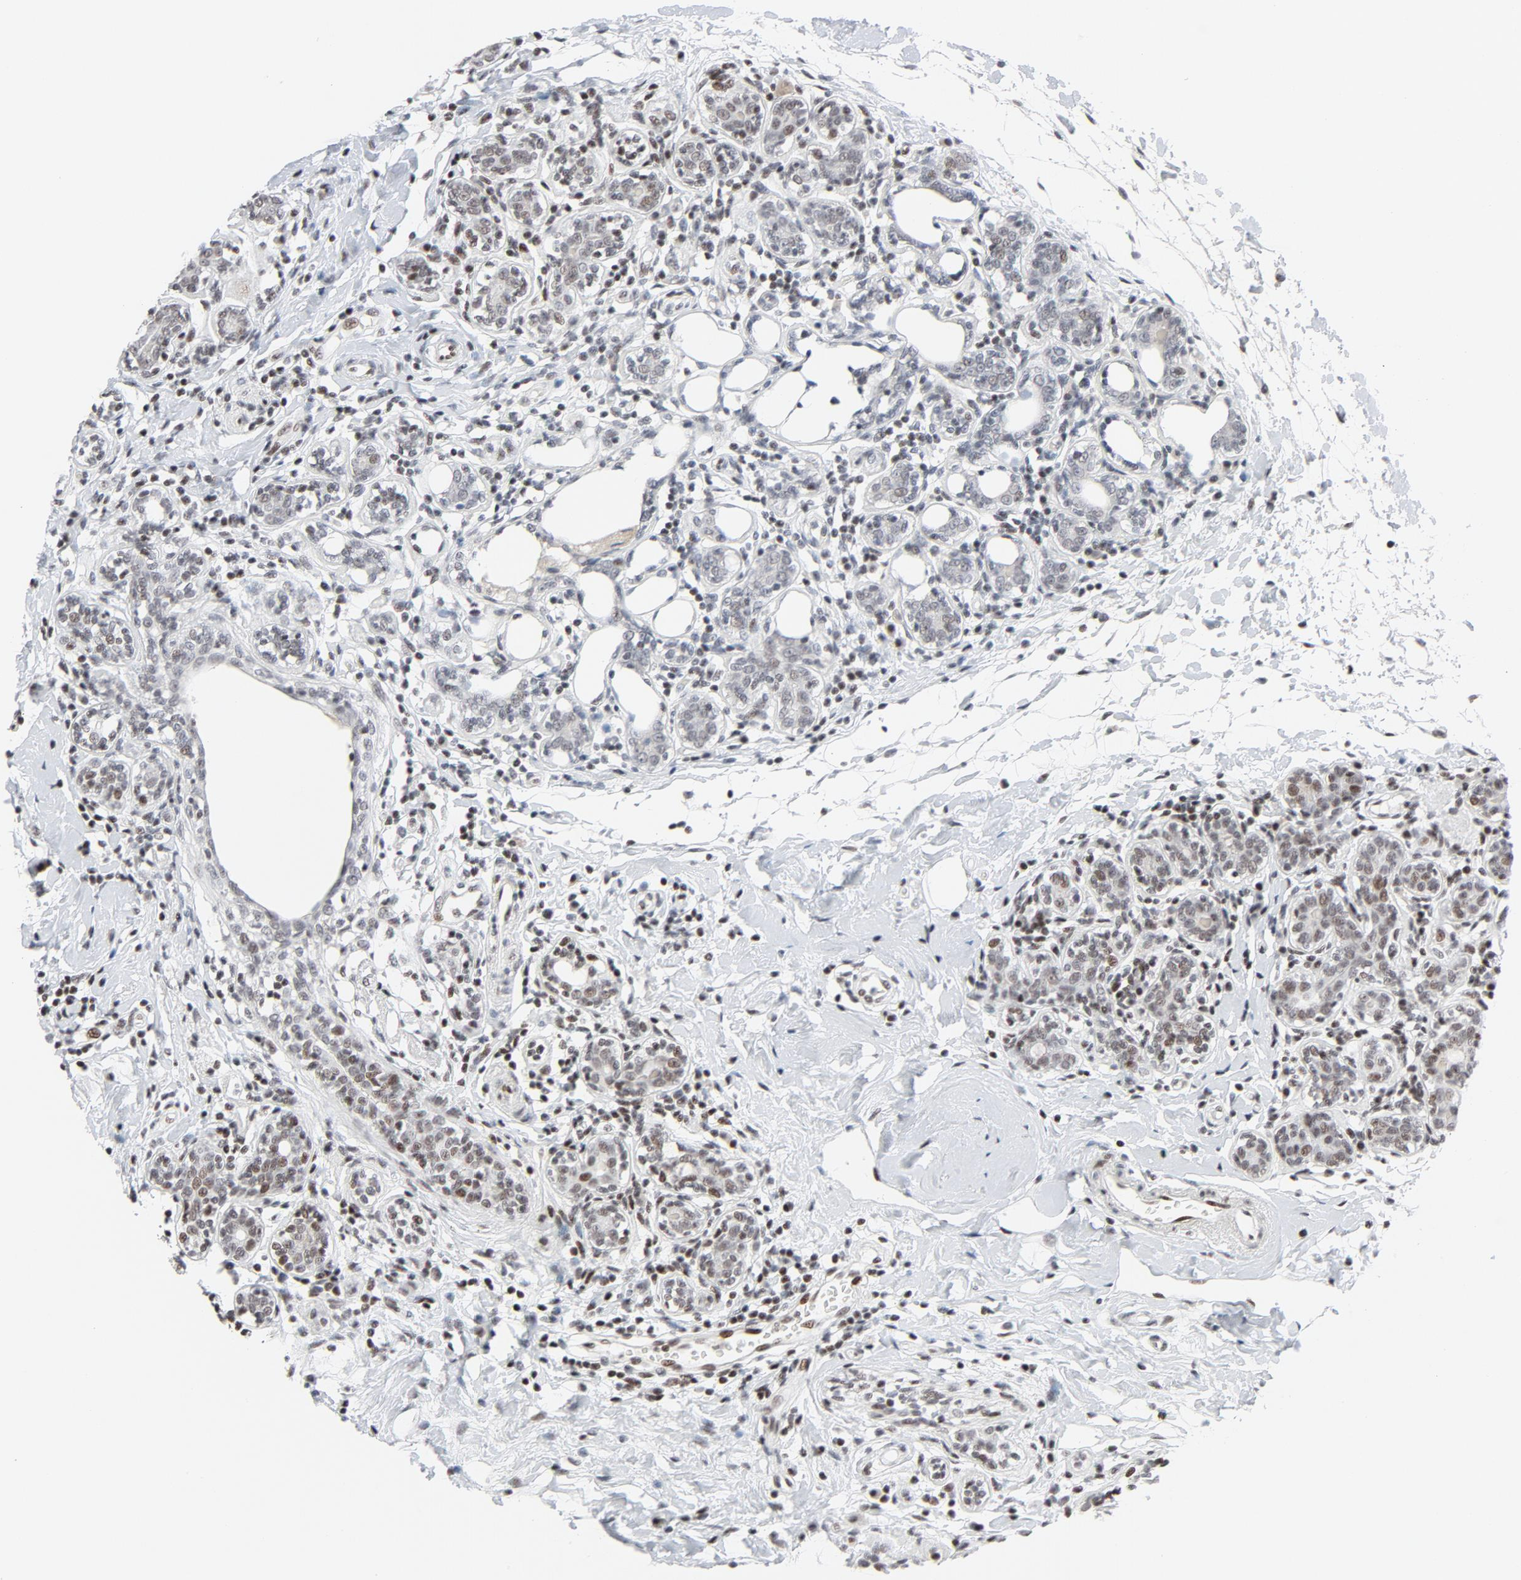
{"staining": {"intensity": "weak", "quantity": "<25%", "location": "nuclear"}, "tissue": "breast cancer", "cell_type": "Tumor cells", "image_type": "cancer", "snomed": [{"axis": "morphology", "description": "Normal tissue, NOS"}, {"axis": "morphology", "description": "Lobular carcinoma"}, {"axis": "topography", "description": "Breast"}], "caption": "Immunohistochemical staining of lobular carcinoma (breast) exhibits no significant staining in tumor cells.", "gene": "GABPA", "patient": {"sex": "female", "age": 47}}